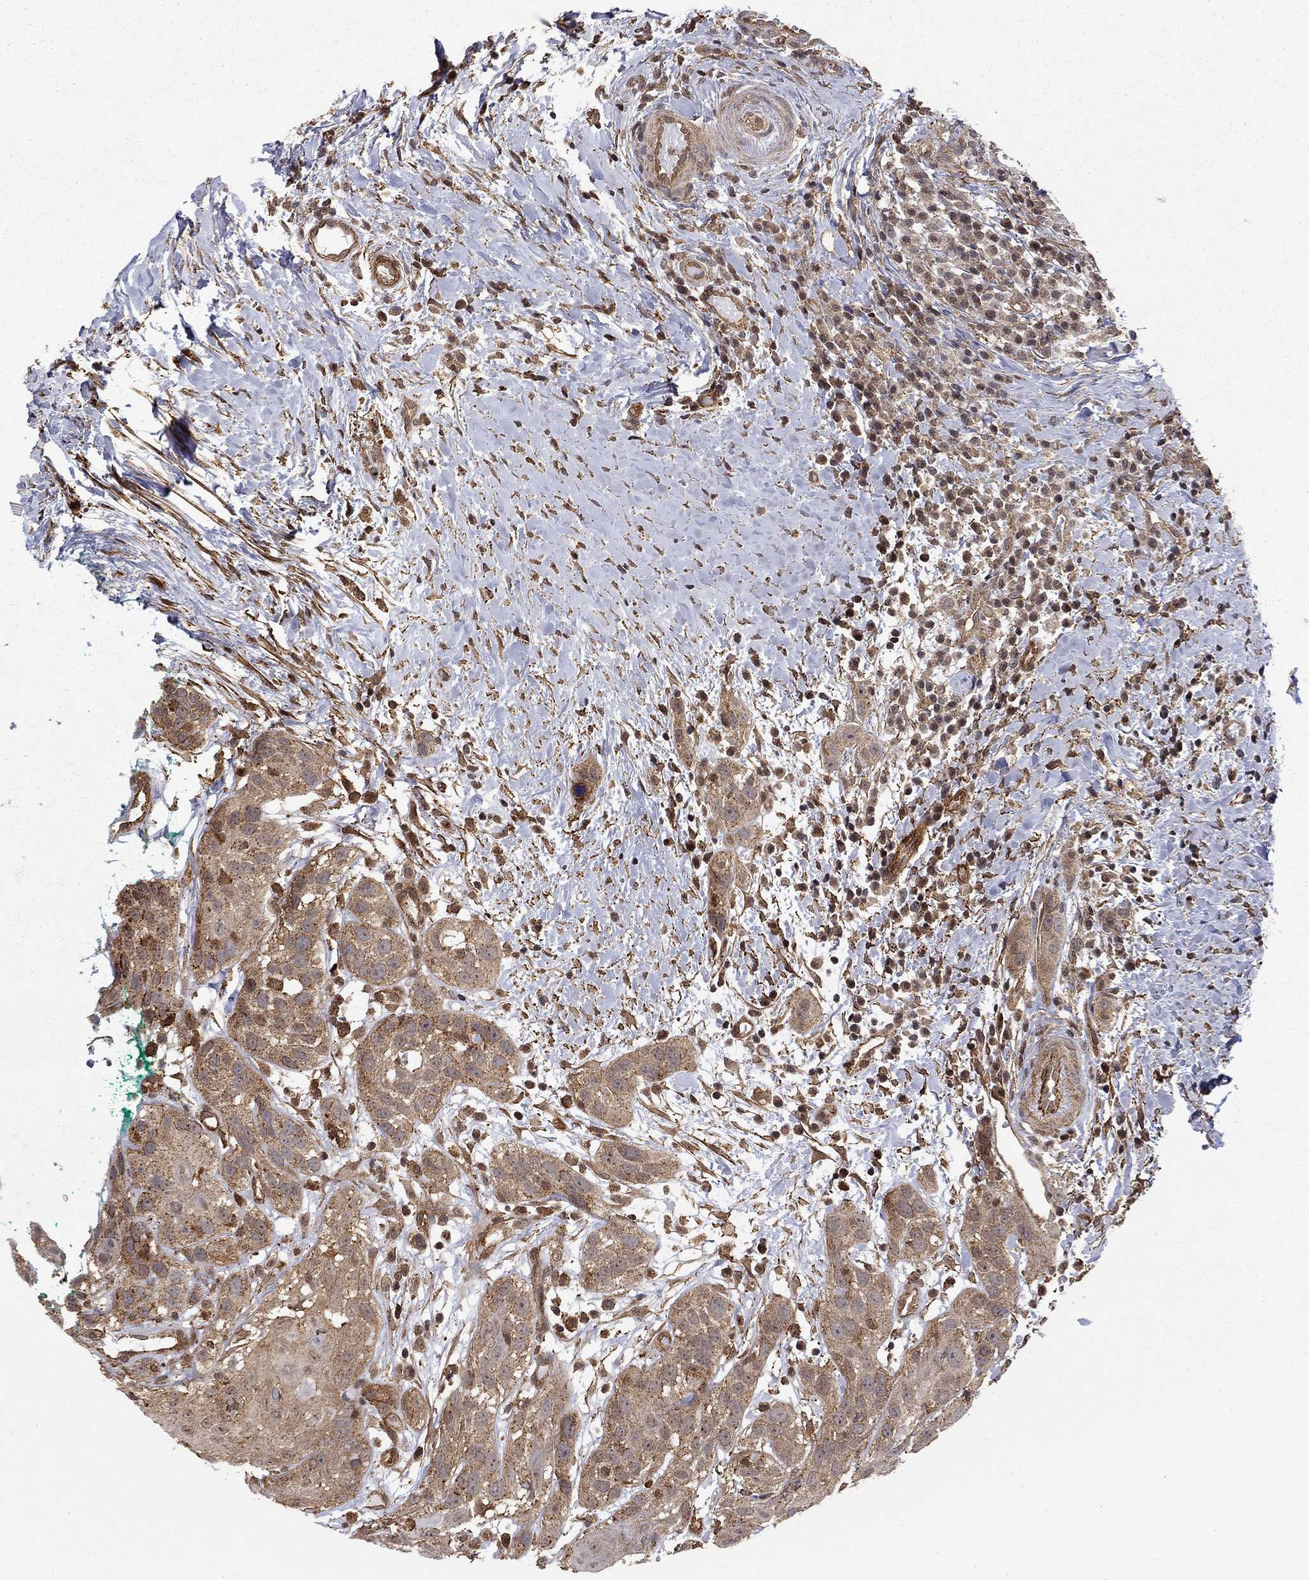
{"staining": {"intensity": "moderate", "quantity": "<25%", "location": "cytoplasmic/membranous,nuclear"}, "tissue": "head and neck cancer", "cell_type": "Tumor cells", "image_type": "cancer", "snomed": [{"axis": "morphology", "description": "Normal tissue, NOS"}, {"axis": "morphology", "description": "Squamous cell carcinoma, NOS"}, {"axis": "topography", "description": "Oral tissue"}, {"axis": "topography", "description": "Salivary gland"}, {"axis": "topography", "description": "Head-Neck"}], "caption": "An immunohistochemistry (IHC) micrograph of tumor tissue is shown. Protein staining in brown shows moderate cytoplasmic/membranous and nuclear positivity in head and neck cancer (squamous cell carcinoma) within tumor cells.", "gene": "TDP1", "patient": {"sex": "female", "age": 62}}